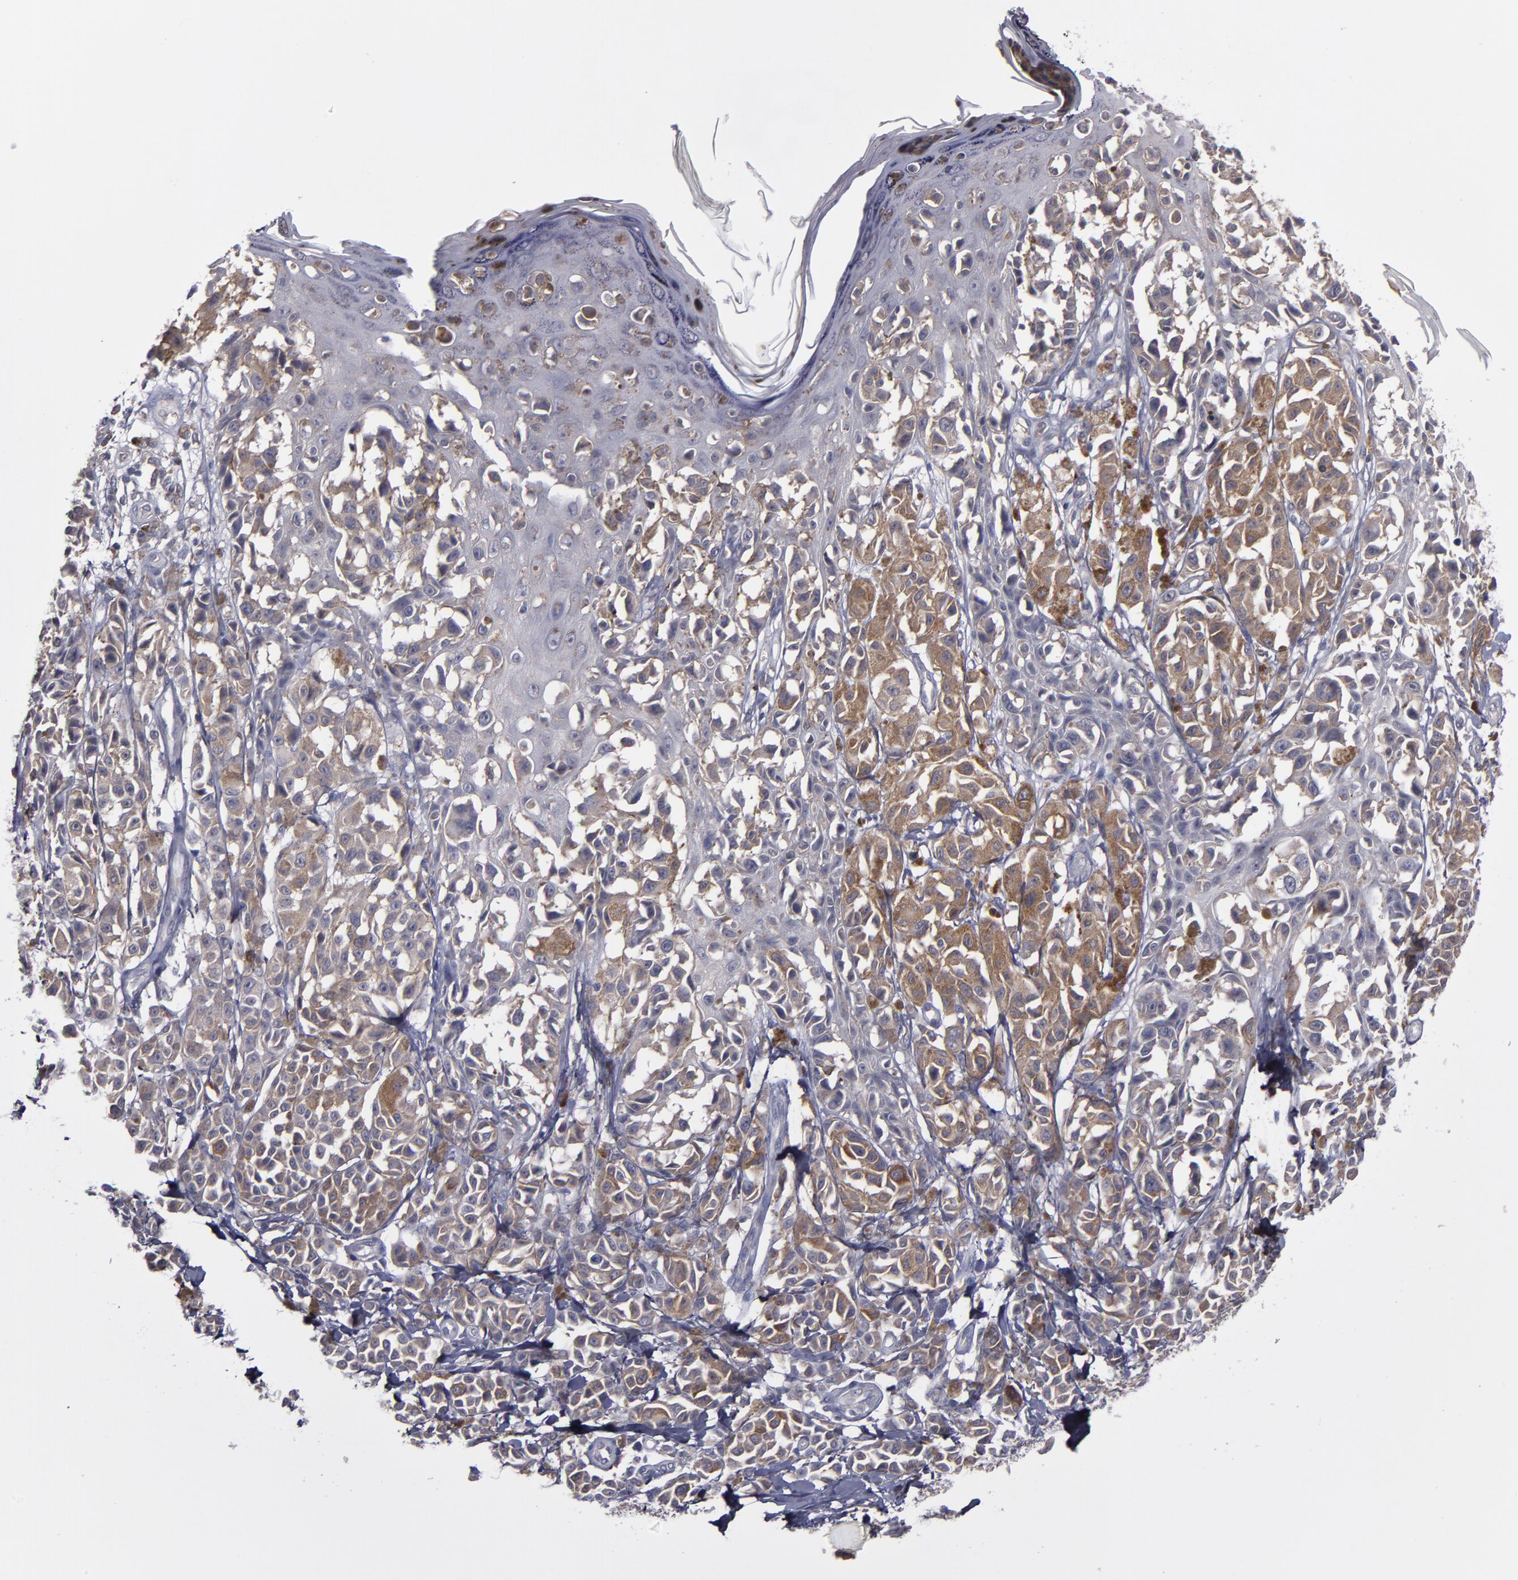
{"staining": {"intensity": "moderate", "quantity": "25%-75%", "location": "cytoplasmic/membranous"}, "tissue": "melanoma", "cell_type": "Tumor cells", "image_type": "cancer", "snomed": [{"axis": "morphology", "description": "Malignant melanoma, NOS"}, {"axis": "topography", "description": "Skin"}], "caption": "Immunohistochemistry (IHC) (DAB) staining of human malignant melanoma reveals moderate cytoplasmic/membranous protein staining in approximately 25%-75% of tumor cells. Nuclei are stained in blue.", "gene": "MMP11", "patient": {"sex": "female", "age": 38}}